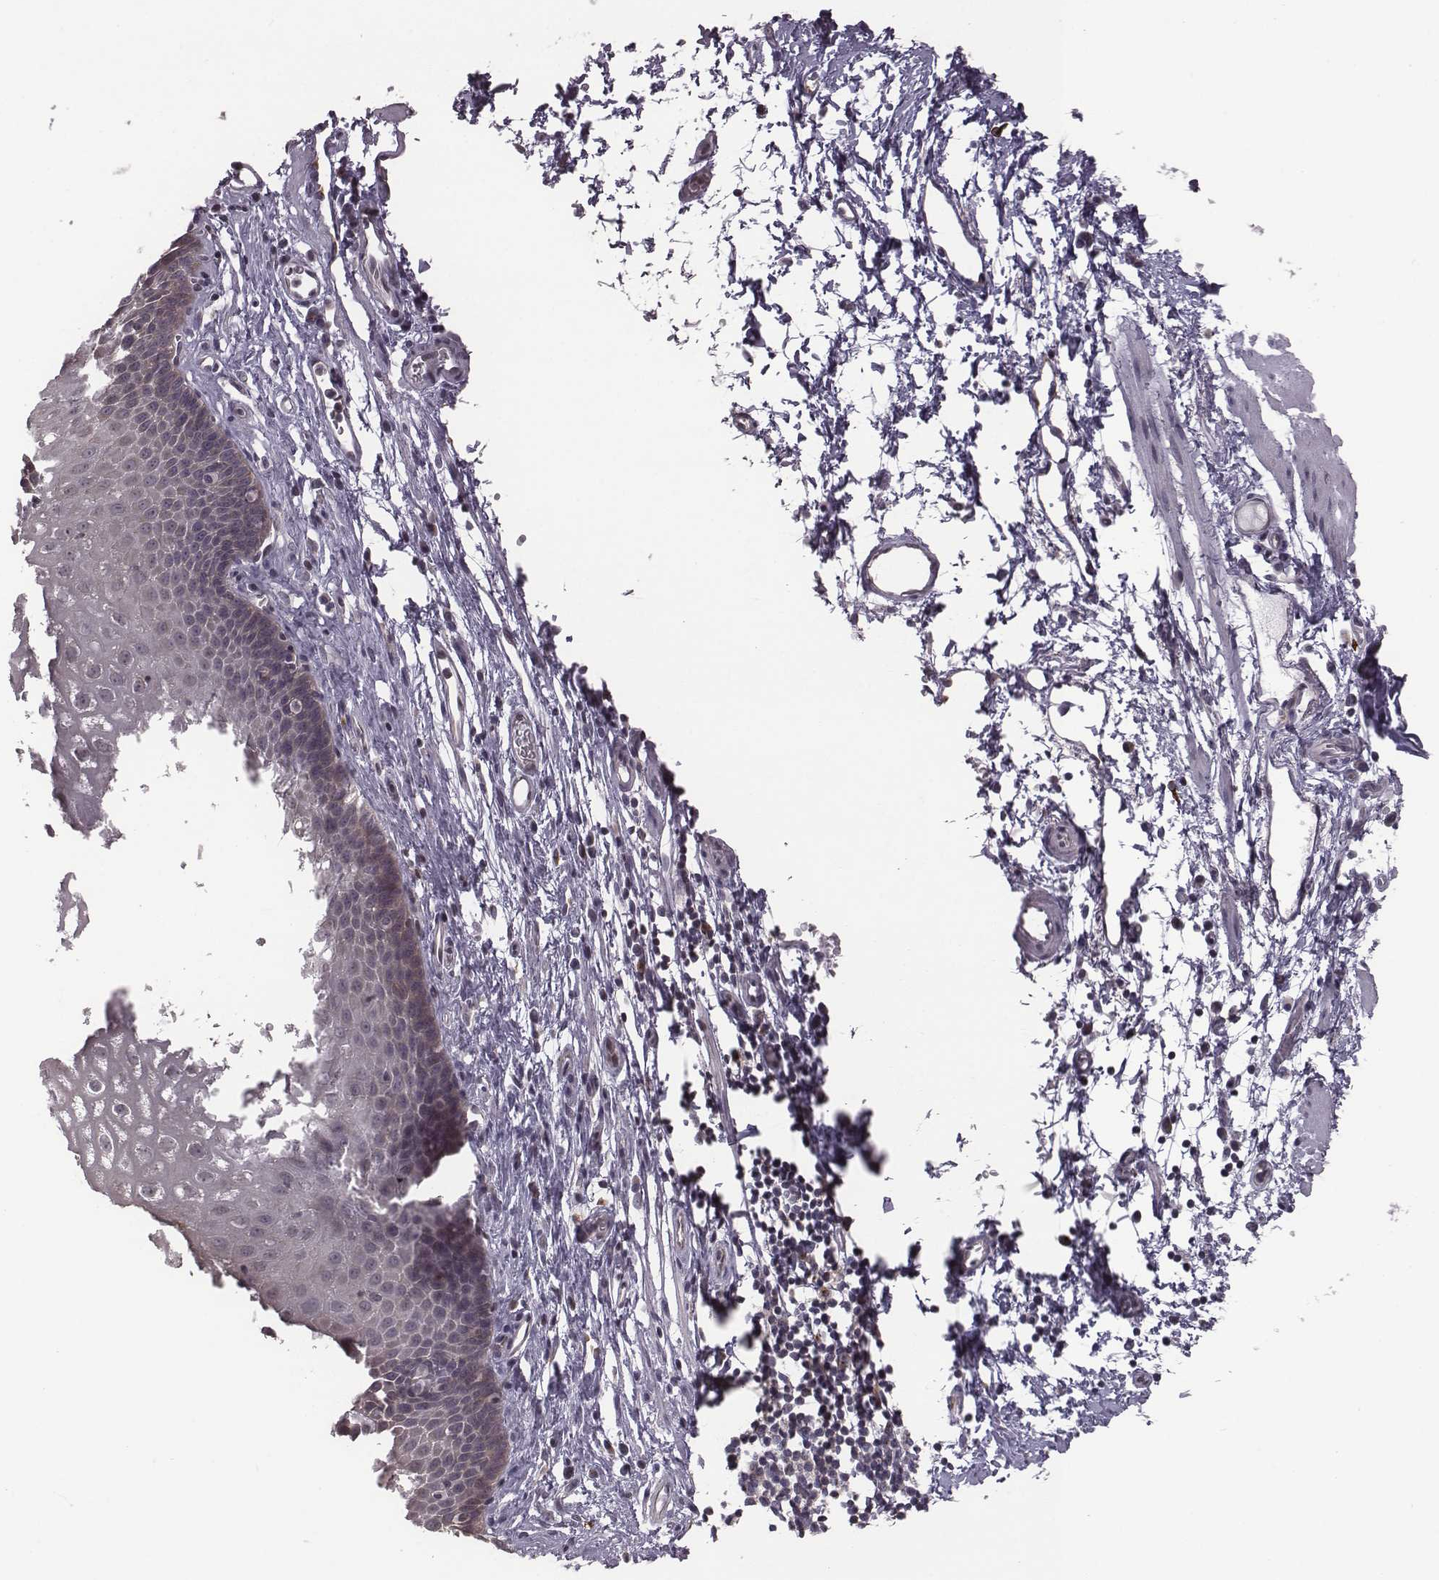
{"staining": {"intensity": "weak", "quantity": "<25%", "location": "cytoplasmic/membranous"}, "tissue": "esophagus", "cell_type": "Squamous epithelial cells", "image_type": "normal", "snomed": [{"axis": "morphology", "description": "Normal tissue, NOS"}, {"axis": "topography", "description": "Esophagus"}], "caption": "Esophagus stained for a protein using IHC displays no staining squamous epithelial cells.", "gene": "BICDL1", "patient": {"sex": "male", "age": 72}}